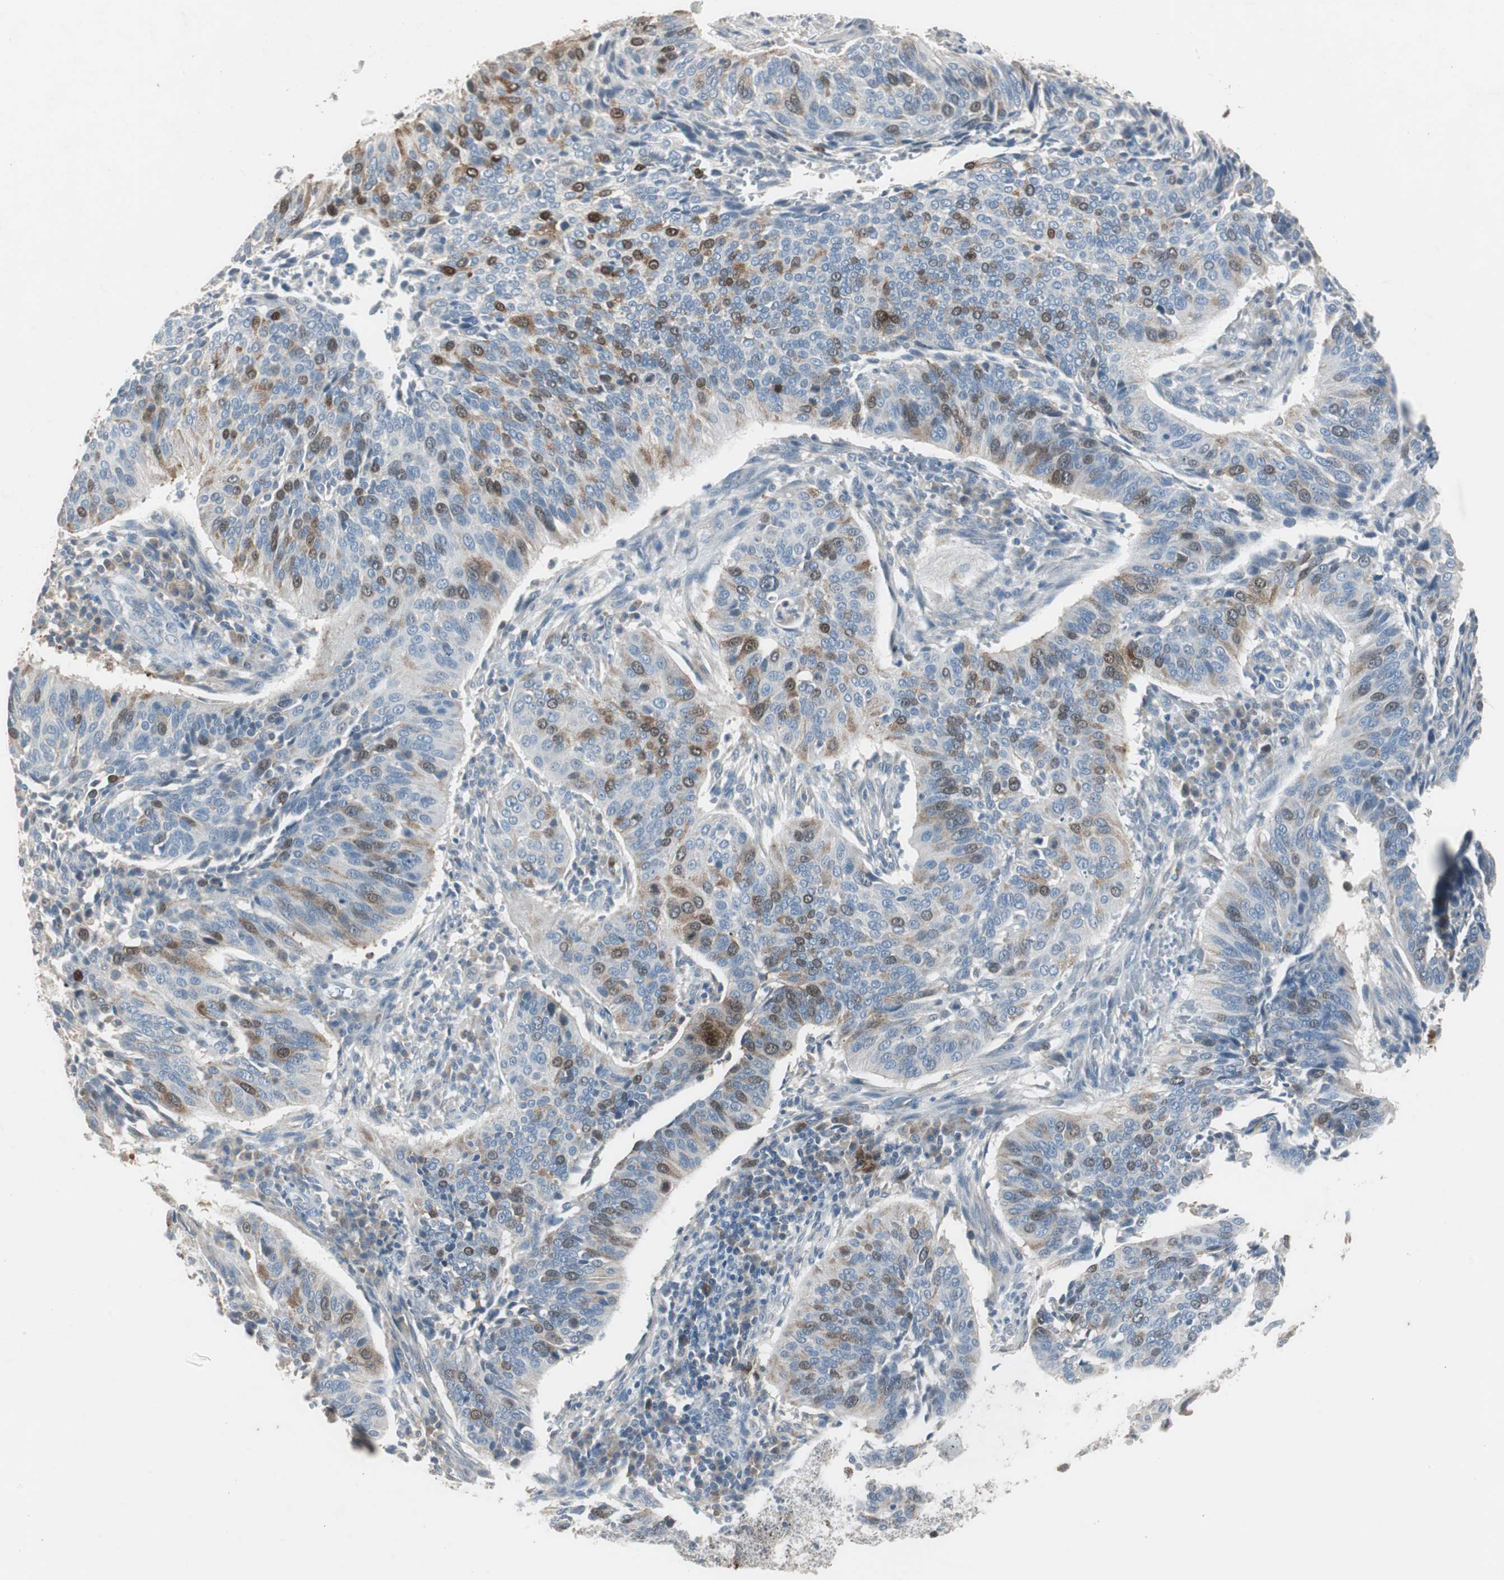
{"staining": {"intensity": "moderate", "quantity": "<25%", "location": "cytoplasmic/membranous"}, "tissue": "cervical cancer", "cell_type": "Tumor cells", "image_type": "cancer", "snomed": [{"axis": "morphology", "description": "Squamous cell carcinoma, NOS"}, {"axis": "topography", "description": "Cervix"}], "caption": "Immunohistochemistry micrograph of neoplastic tissue: cervical cancer (squamous cell carcinoma) stained using IHC shows low levels of moderate protein expression localized specifically in the cytoplasmic/membranous of tumor cells, appearing as a cytoplasmic/membranous brown color.", "gene": "TK1", "patient": {"sex": "female", "age": 39}}